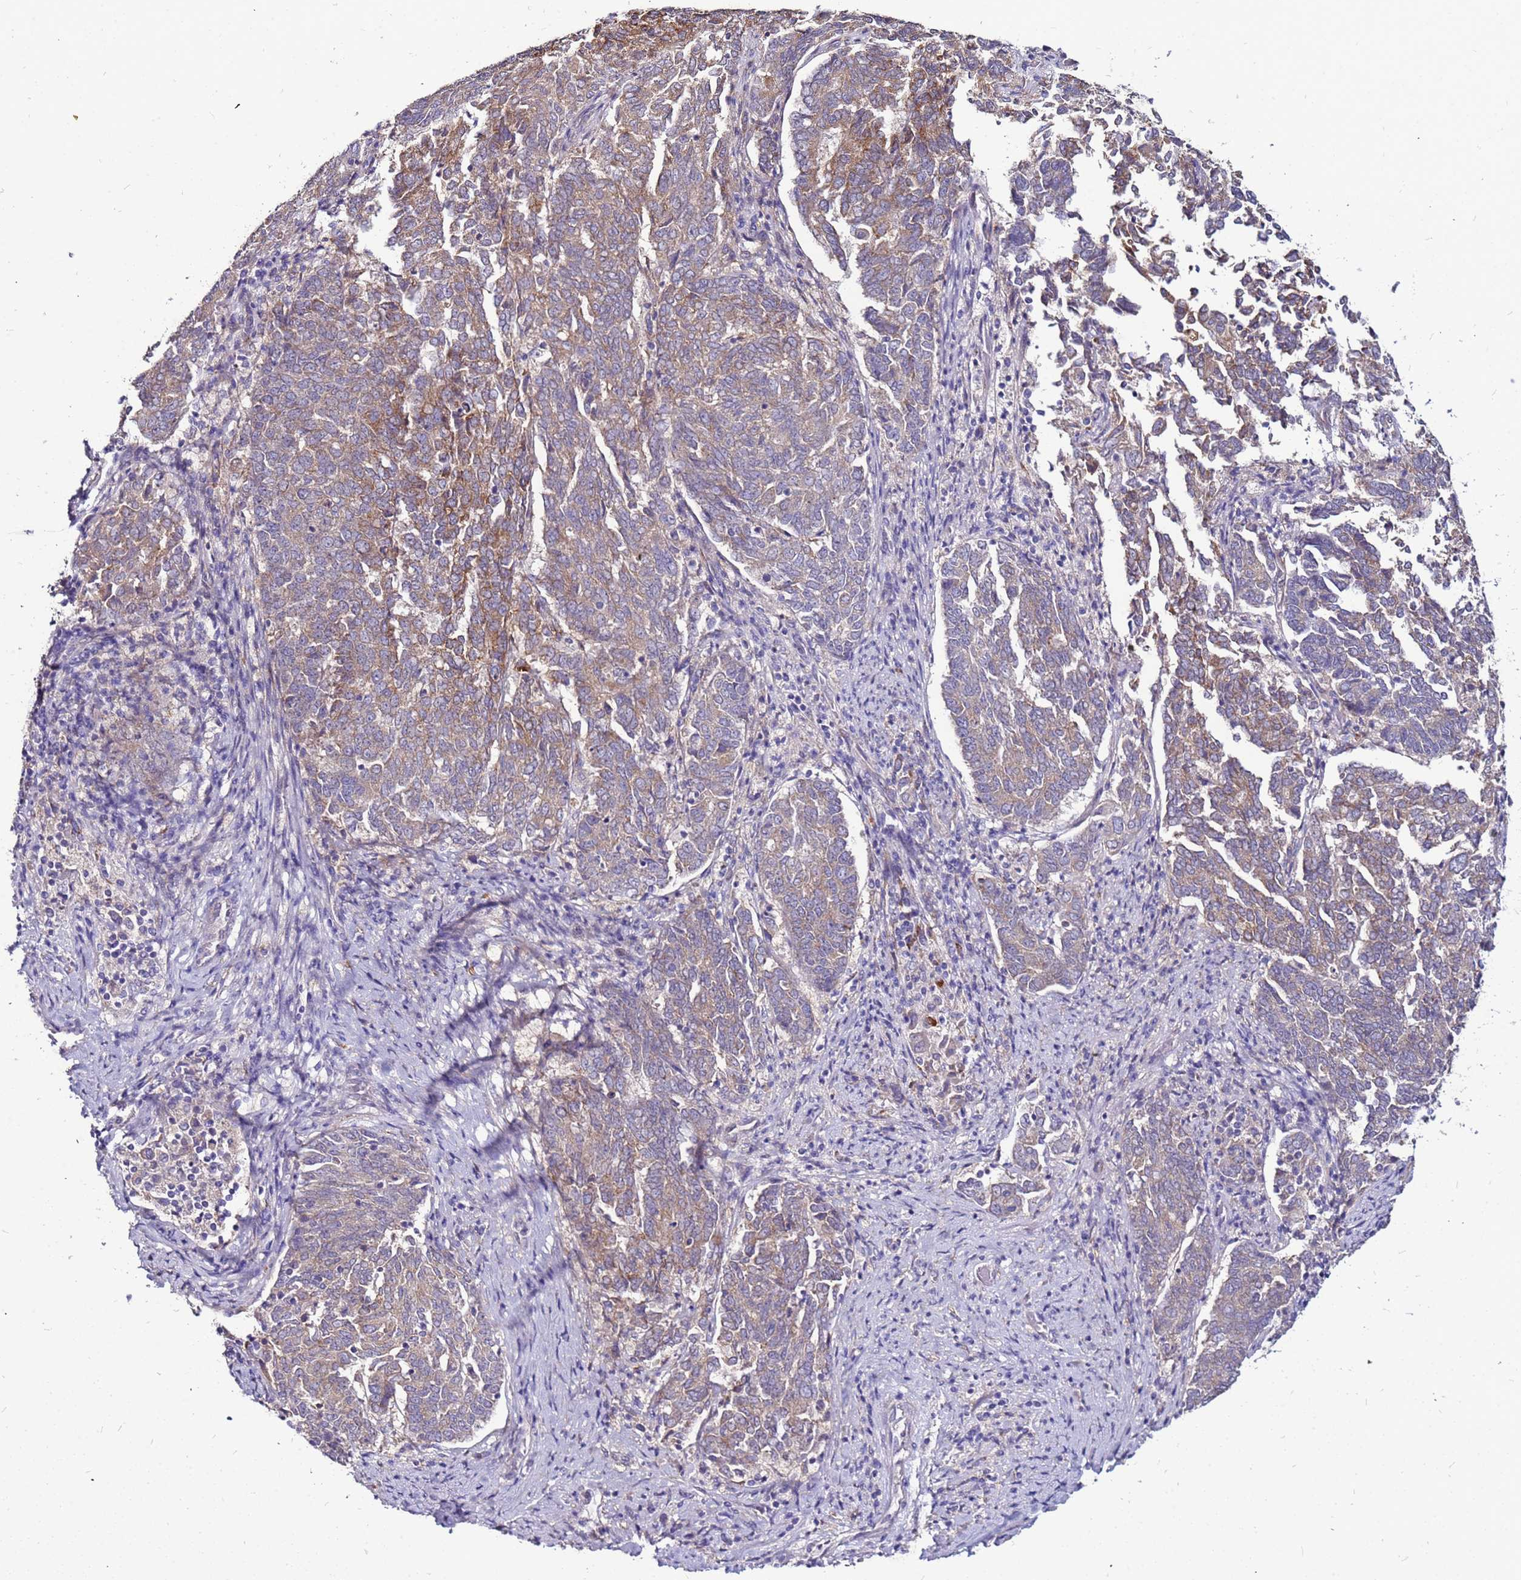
{"staining": {"intensity": "moderate", "quantity": ">75%", "location": "cytoplasmic/membranous"}, "tissue": "endometrial cancer", "cell_type": "Tumor cells", "image_type": "cancer", "snomed": [{"axis": "morphology", "description": "Adenocarcinoma, NOS"}, {"axis": "topography", "description": "Endometrium"}], "caption": "DAB (3,3'-diaminobenzidine) immunohistochemical staining of human endometrial adenocarcinoma demonstrates moderate cytoplasmic/membranous protein positivity in about >75% of tumor cells. The staining was performed using DAB to visualize the protein expression in brown, while the nuclei were stained in blue with hematoxylin (Magnification: 20x).", "gene": "SLC44A3", "patient": {"sex": "female", "age": 80}}